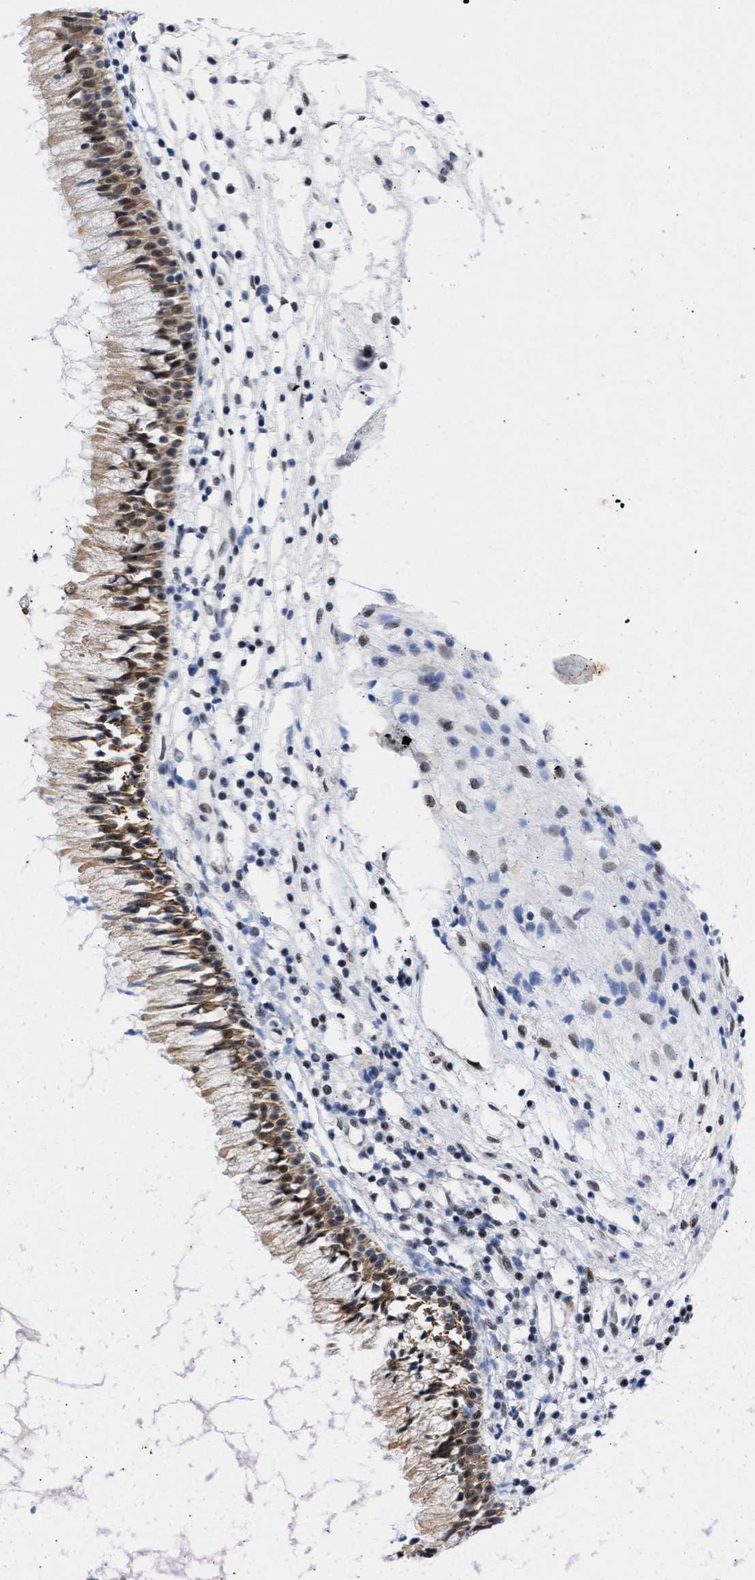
{"staining": {"intensity": "strong", "quantity": ">75%", "location": "cytoplasmic/membranous,nuclear"}, "tissue": "nasopharynx", "cell_type": "Respiratory epithelial cells", "image_type": "normal", "snomed": [{"axis": "morphology", "description": "Normal tissue, NOS"}, {"axis": "topography", "description": "Nasopharynx"}], "caption": "Protein staining of unremarkable nasopharynx reveals strong cytoplasmic/membranous,nuclear expression in about >75% of respiratory epithelial cells.", "gene": "DDX41", "patient": {"sex": "male", "age": 21}}